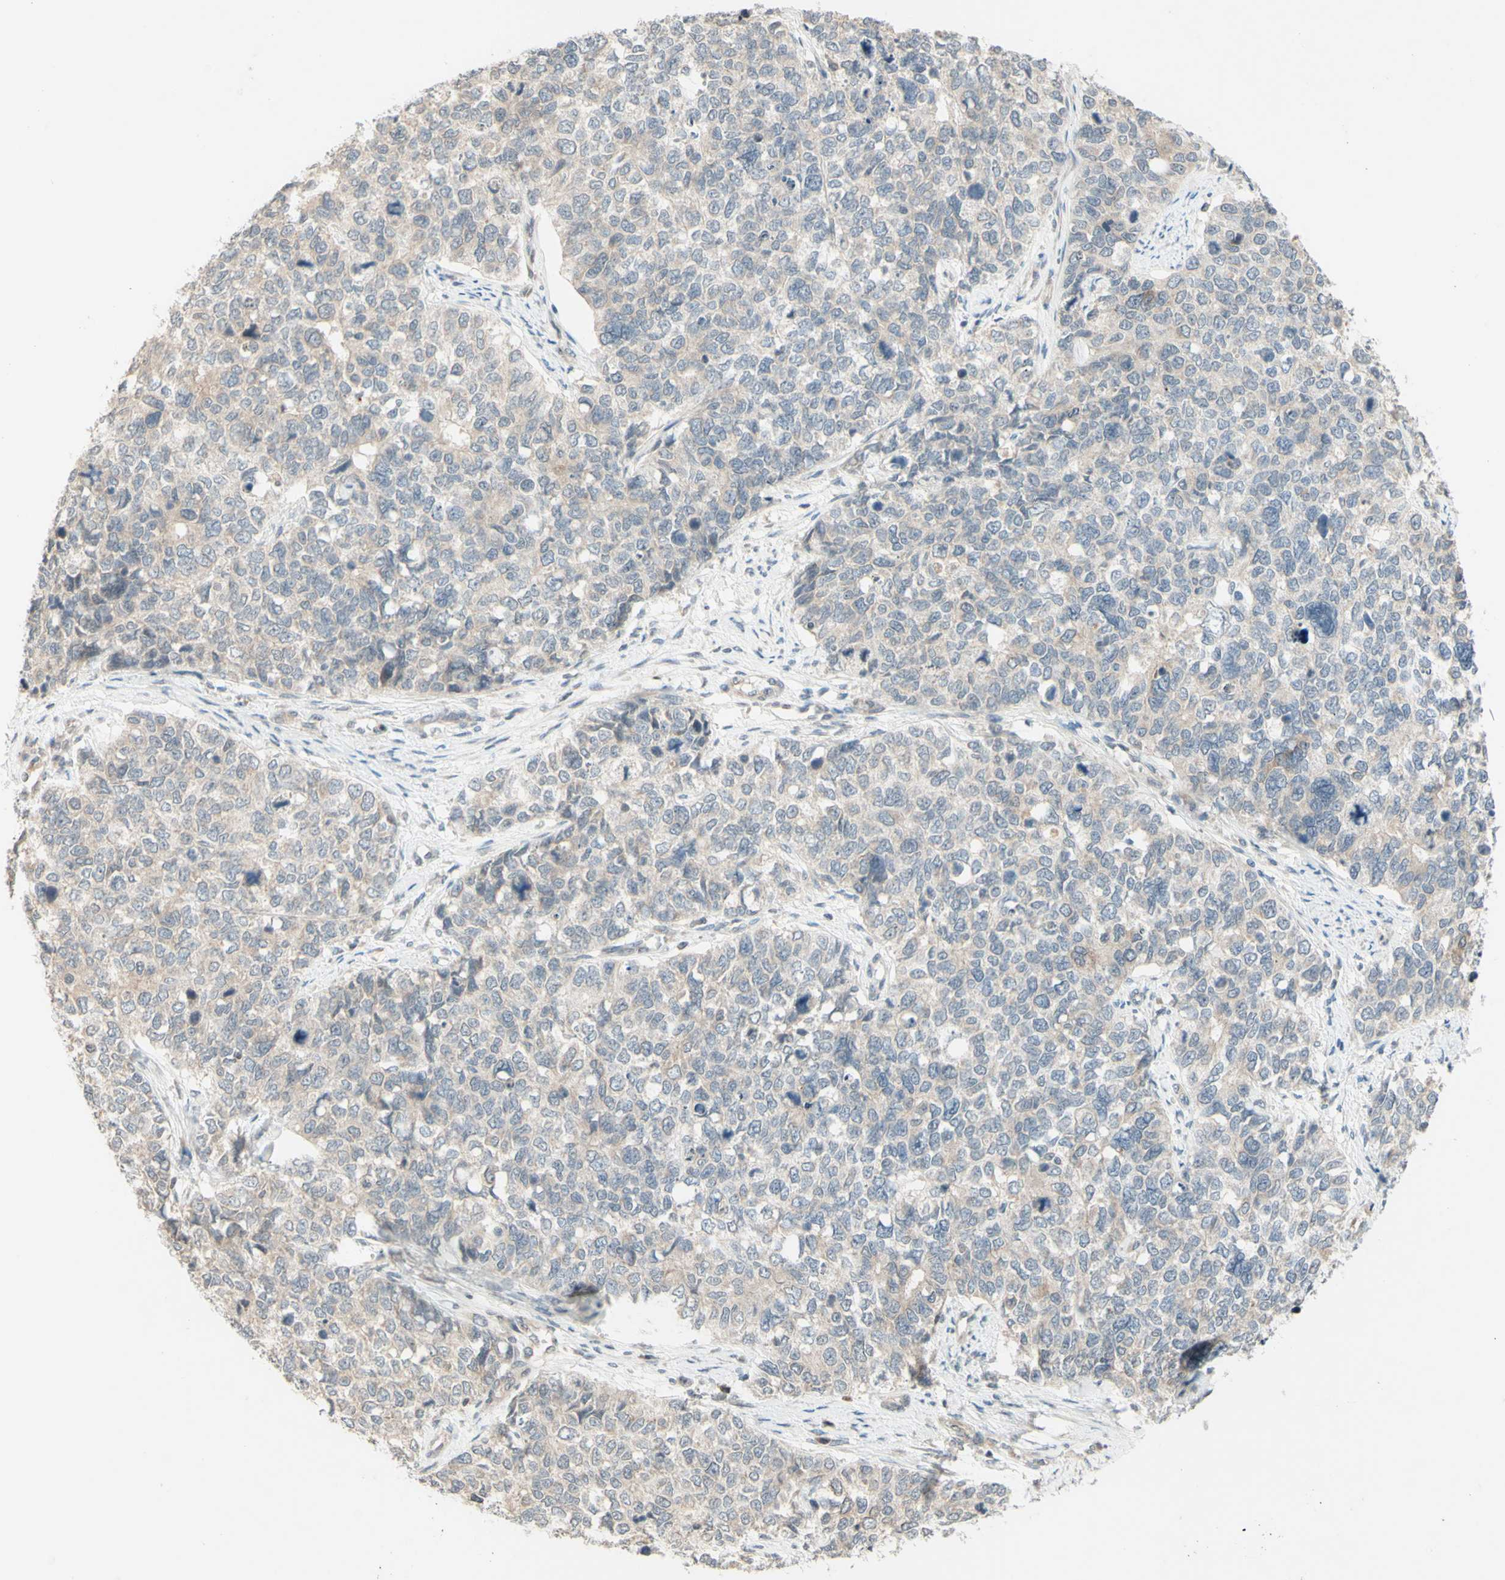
{"staining": {"intensity": "weak", "quantity": ">75%", "location": "cytoplasmic/membranous"}, "tissue": "cervical cancer", "cell_type": "Tumor cells", "image_type": "cancer", "snomed": [{"axis": "morphology", "description": "Squamous cell carcinoma, NOS"}, {"axis": "topography", "description": "Cervix"}], "caption": "Immunohistochemical staining of human squamous cell carcinoma (cervical) exhibits low levels of weak cytoplasmic/membranous positivity in approximately >75% of tumor cells.", "gene": "ZW10", "patient": {"sex": "female", "age": 63}}